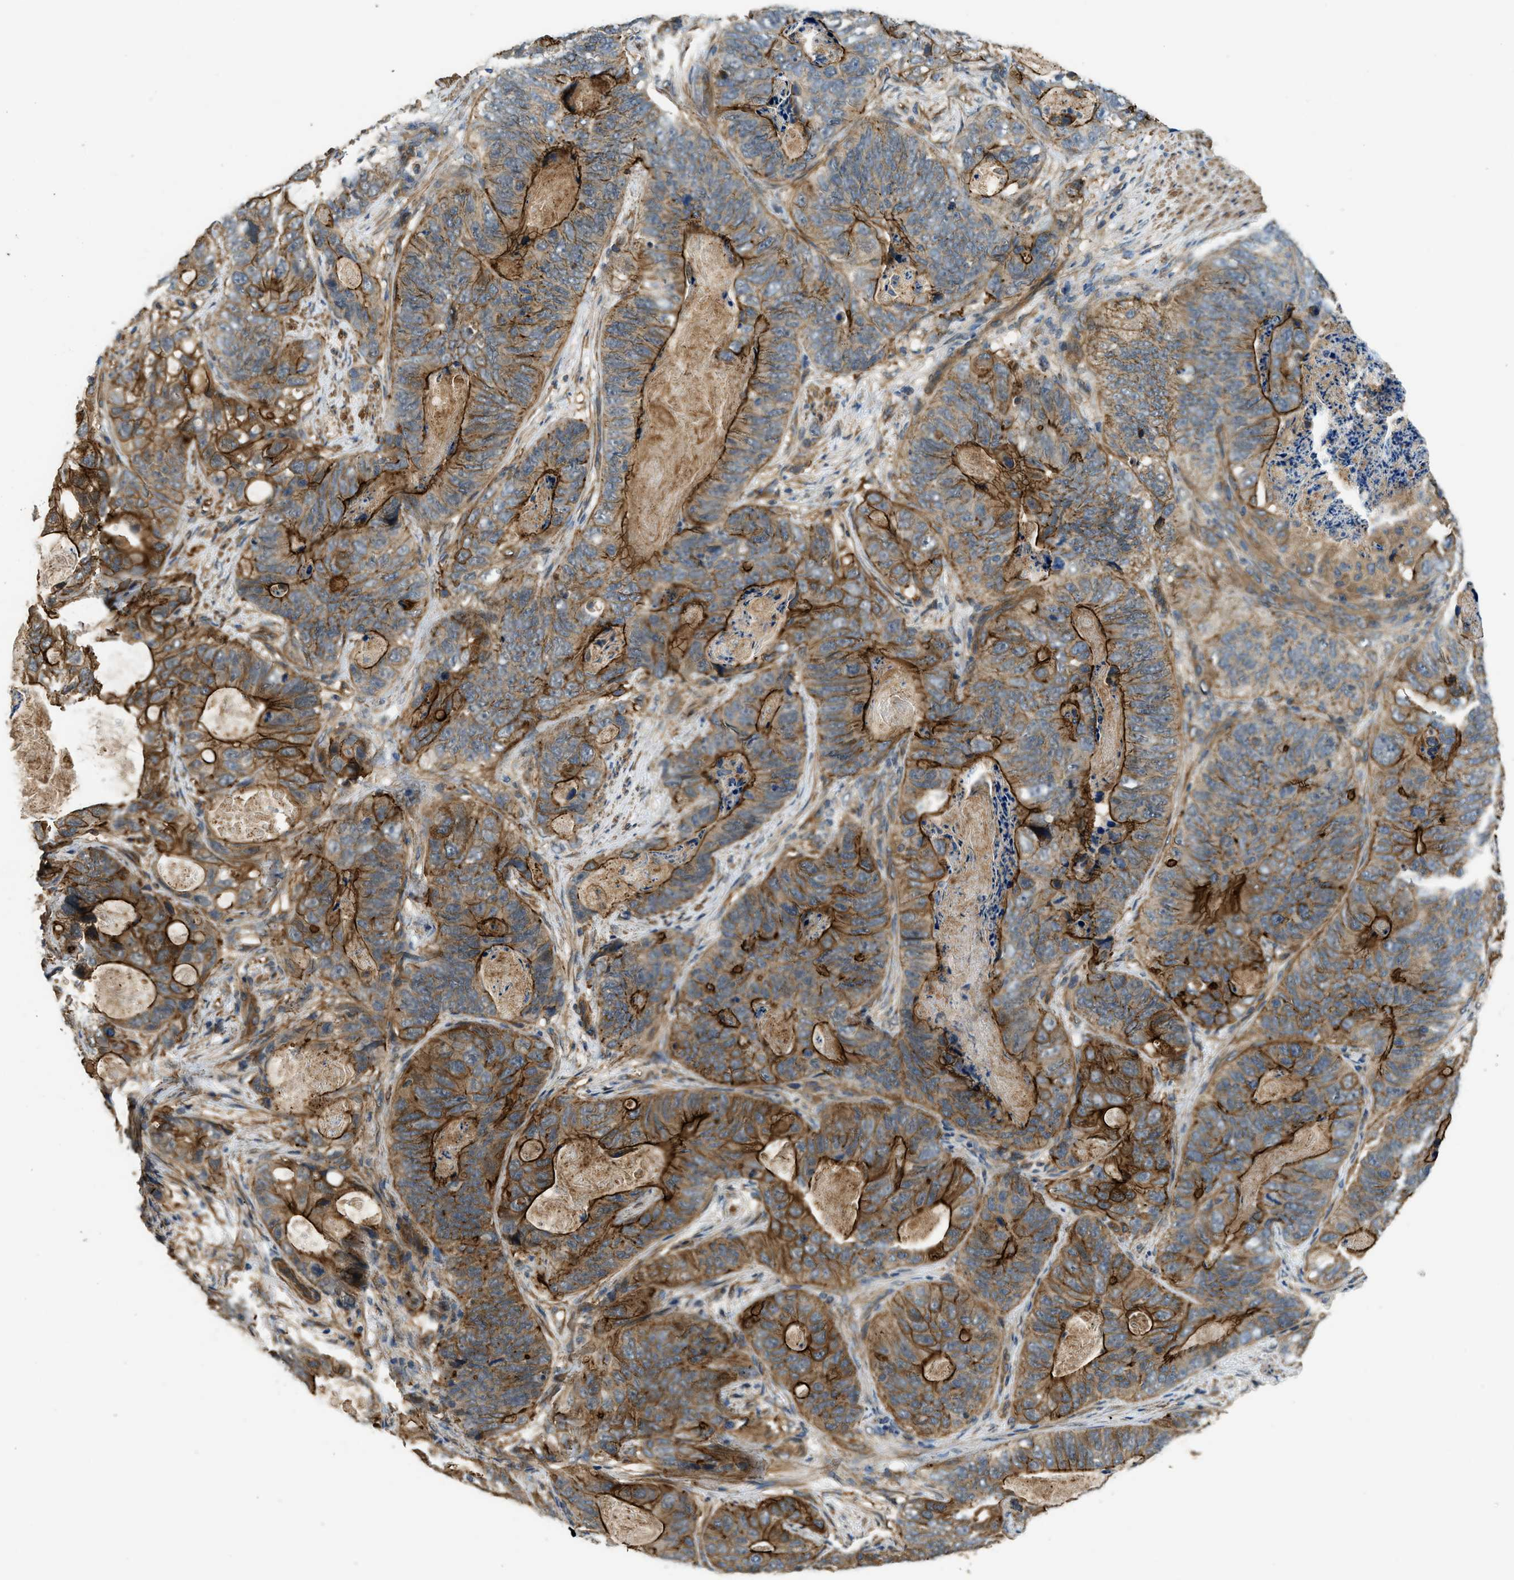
{"staining": {"intensity": "strong", "quantity": "25%-75%", "location": "cytoplasmic/membranous"}, "tissue": "stomach cancer", "cell_type": "Tumor cells", "image_type": "cancer", "snomed": [{"axis": "morphology", "description": "Adenocarcinoma, NOS"}, {"axis": "topography", "description": "Stomach"}], "caption": "Protein staining by immunohistochemistry shows strong cytoplasmic/membranous staining in approximately 25%-75% of tumor cells in stomach adenocarcinoma.", "gene": "CGN", "patient": {"sex": "female", "age": 89}}